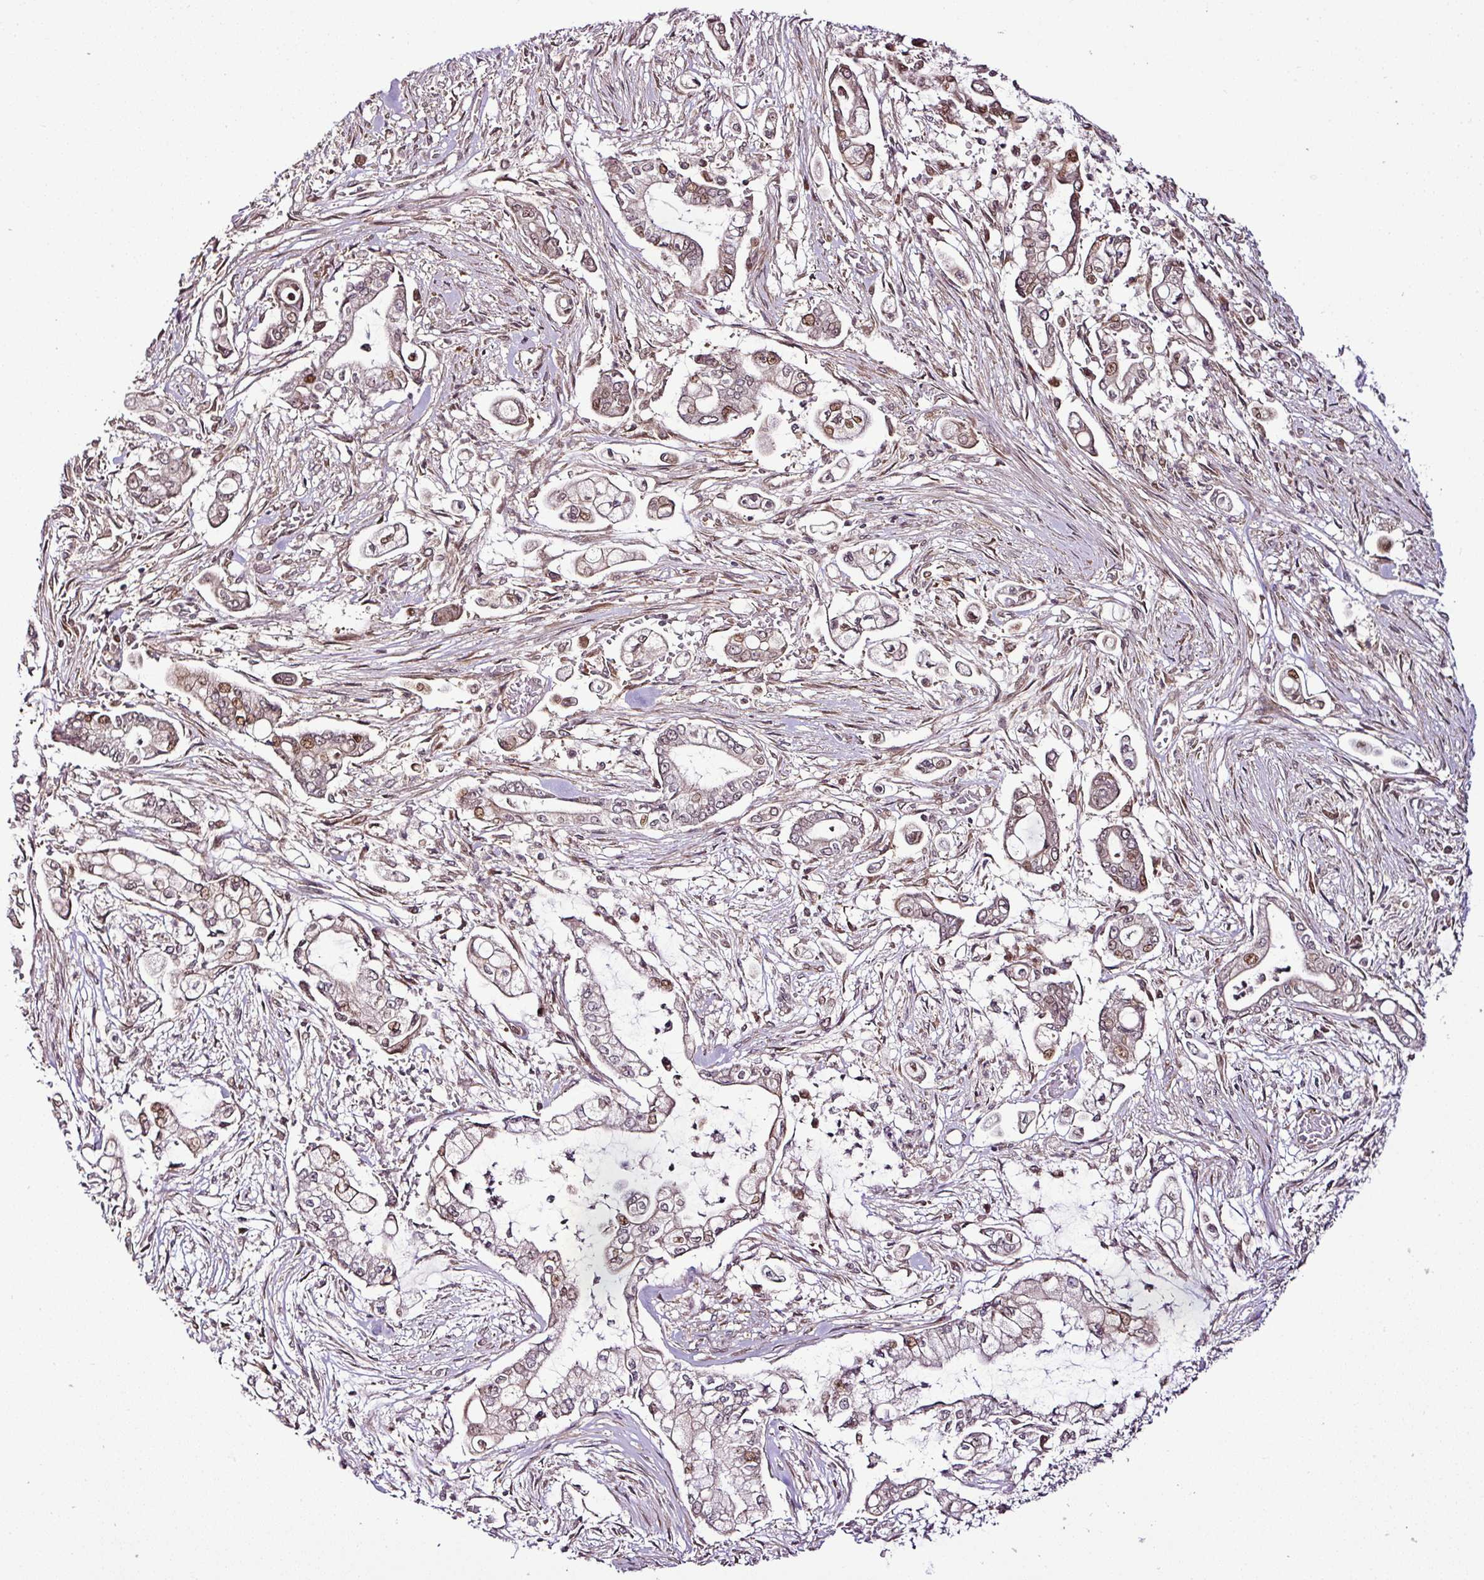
{"staining": {"intensity": "weak", "quantity": "25%-75%", "location": "cytoplasmic/membranous,nuclear"}, "tissue": "pancreatic cancer", "cell_type": "Tumor cells", "image_type": "cancer", "snomed": [{"axis": "morphology", "description": "Adenocarcinoma, NOS"}, {"axis": "topography", "description": "Pancreas"}], "caption": "Immunohistochemistry staining of pancreatic adenocarcinoma, which reveals low levels of weak cytoplasmic/membranous and nuclear positivity in approximately 25%-75% of tumor cells indicating weak cytoplasmic/membranous and nuclear protein staining. The staining was performed using DAB (3,3'-diaminobenzidine) (brown) for protein detection and nuclei were counterstained in hematoxylin (blue).", "gene": "COPRS", "patient": {"sex": "female", "age": 69}}